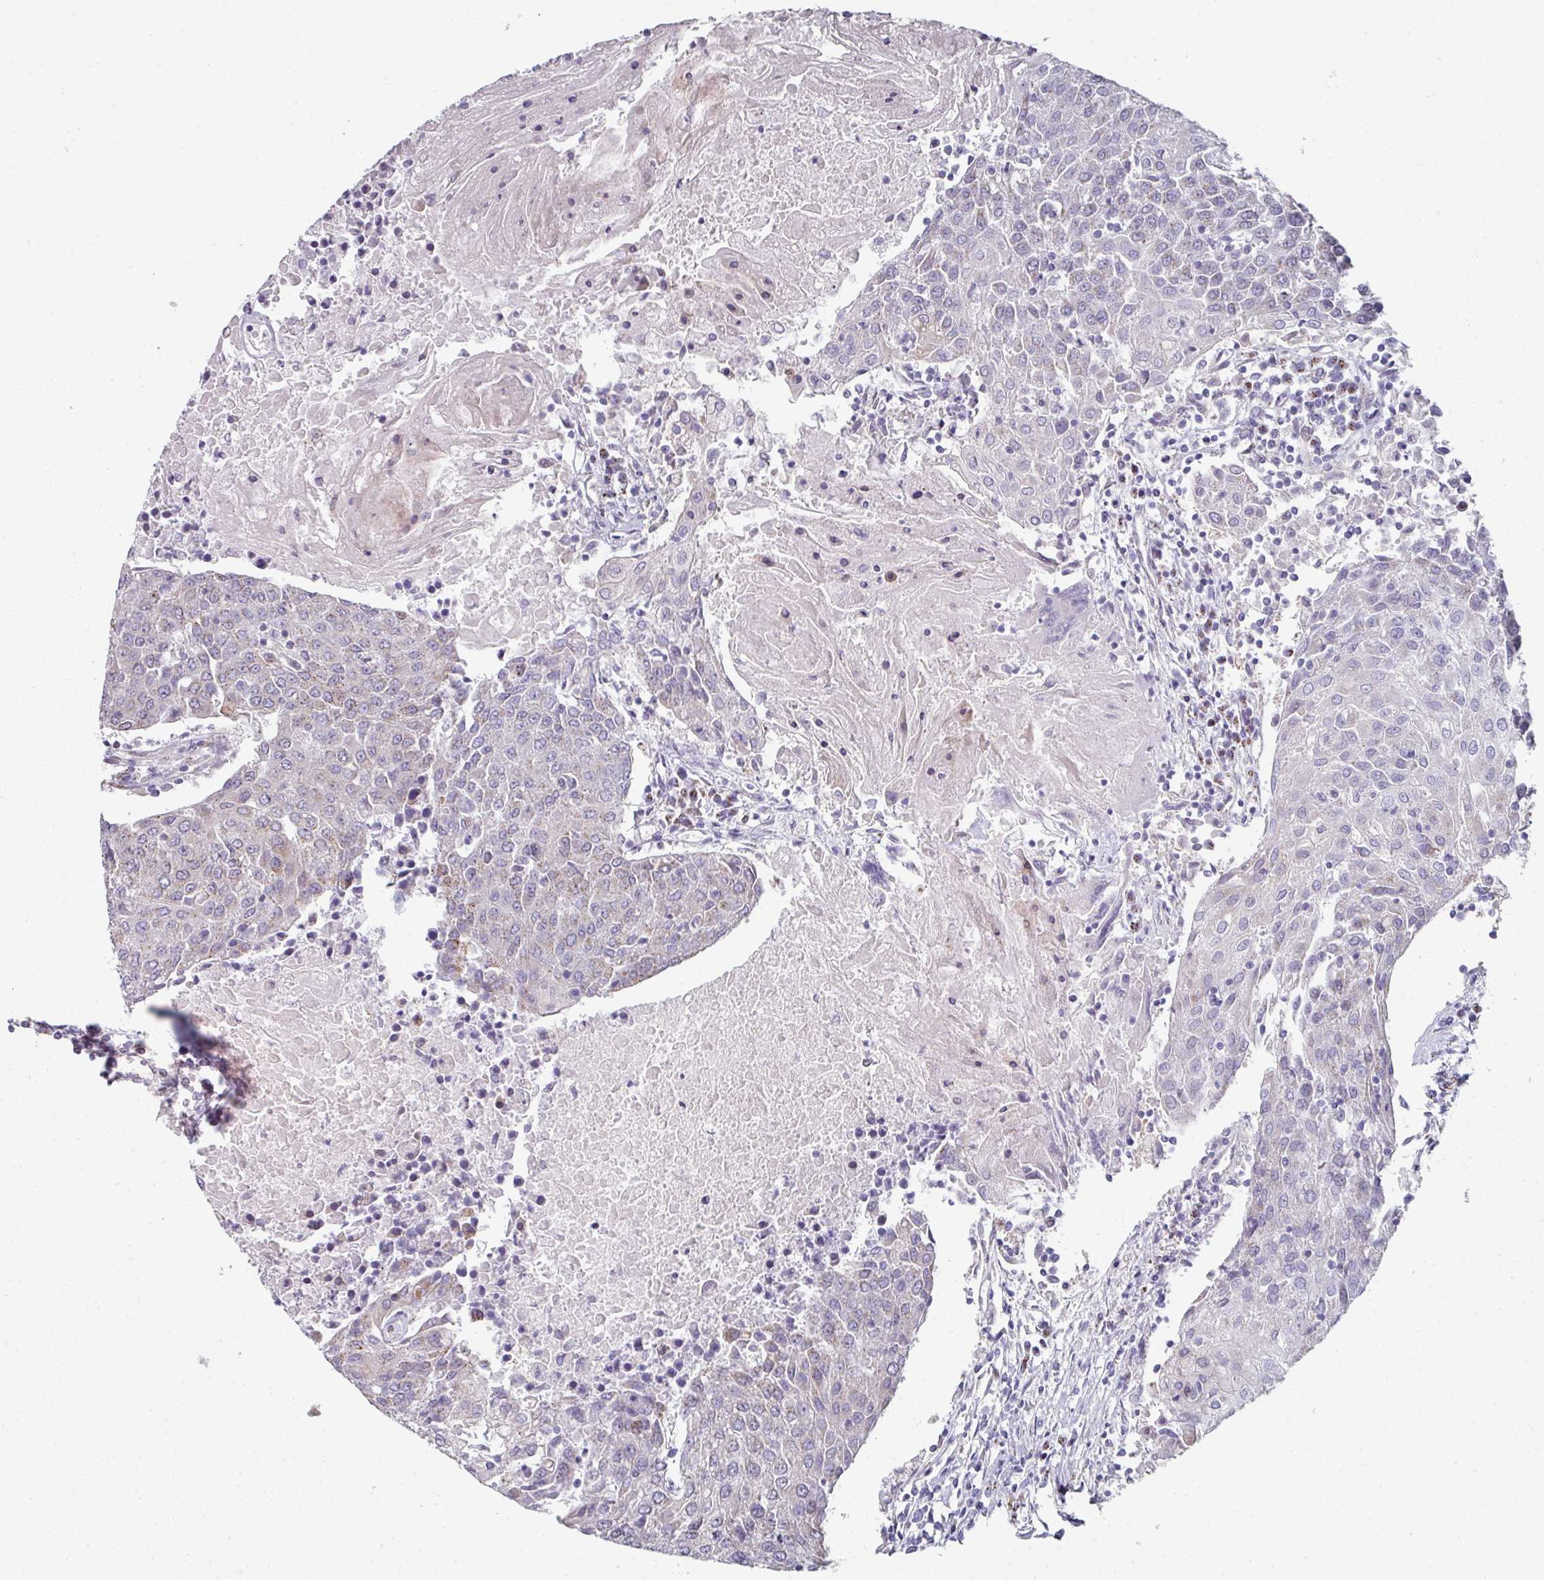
{"staining": {"intensity": "negative", "quantity": "none", "location": "none"}, "tissue": "urothelial cancer", "cell_type": "Tumor cells", "image_type": "cancer", "snomed": [{"axis": "morphology", "description": "Urothelial carcinoma, High grade"}, {"axis": "topography", "description": "Urinary bladder"}], "caption": "Immunohistochemical staining of human high-grade urothelial carcinoma demonstrates no significant staining in tumor cells.", "gene": "CCDC85B", "patient": {"sex": "female", "age": 85}}